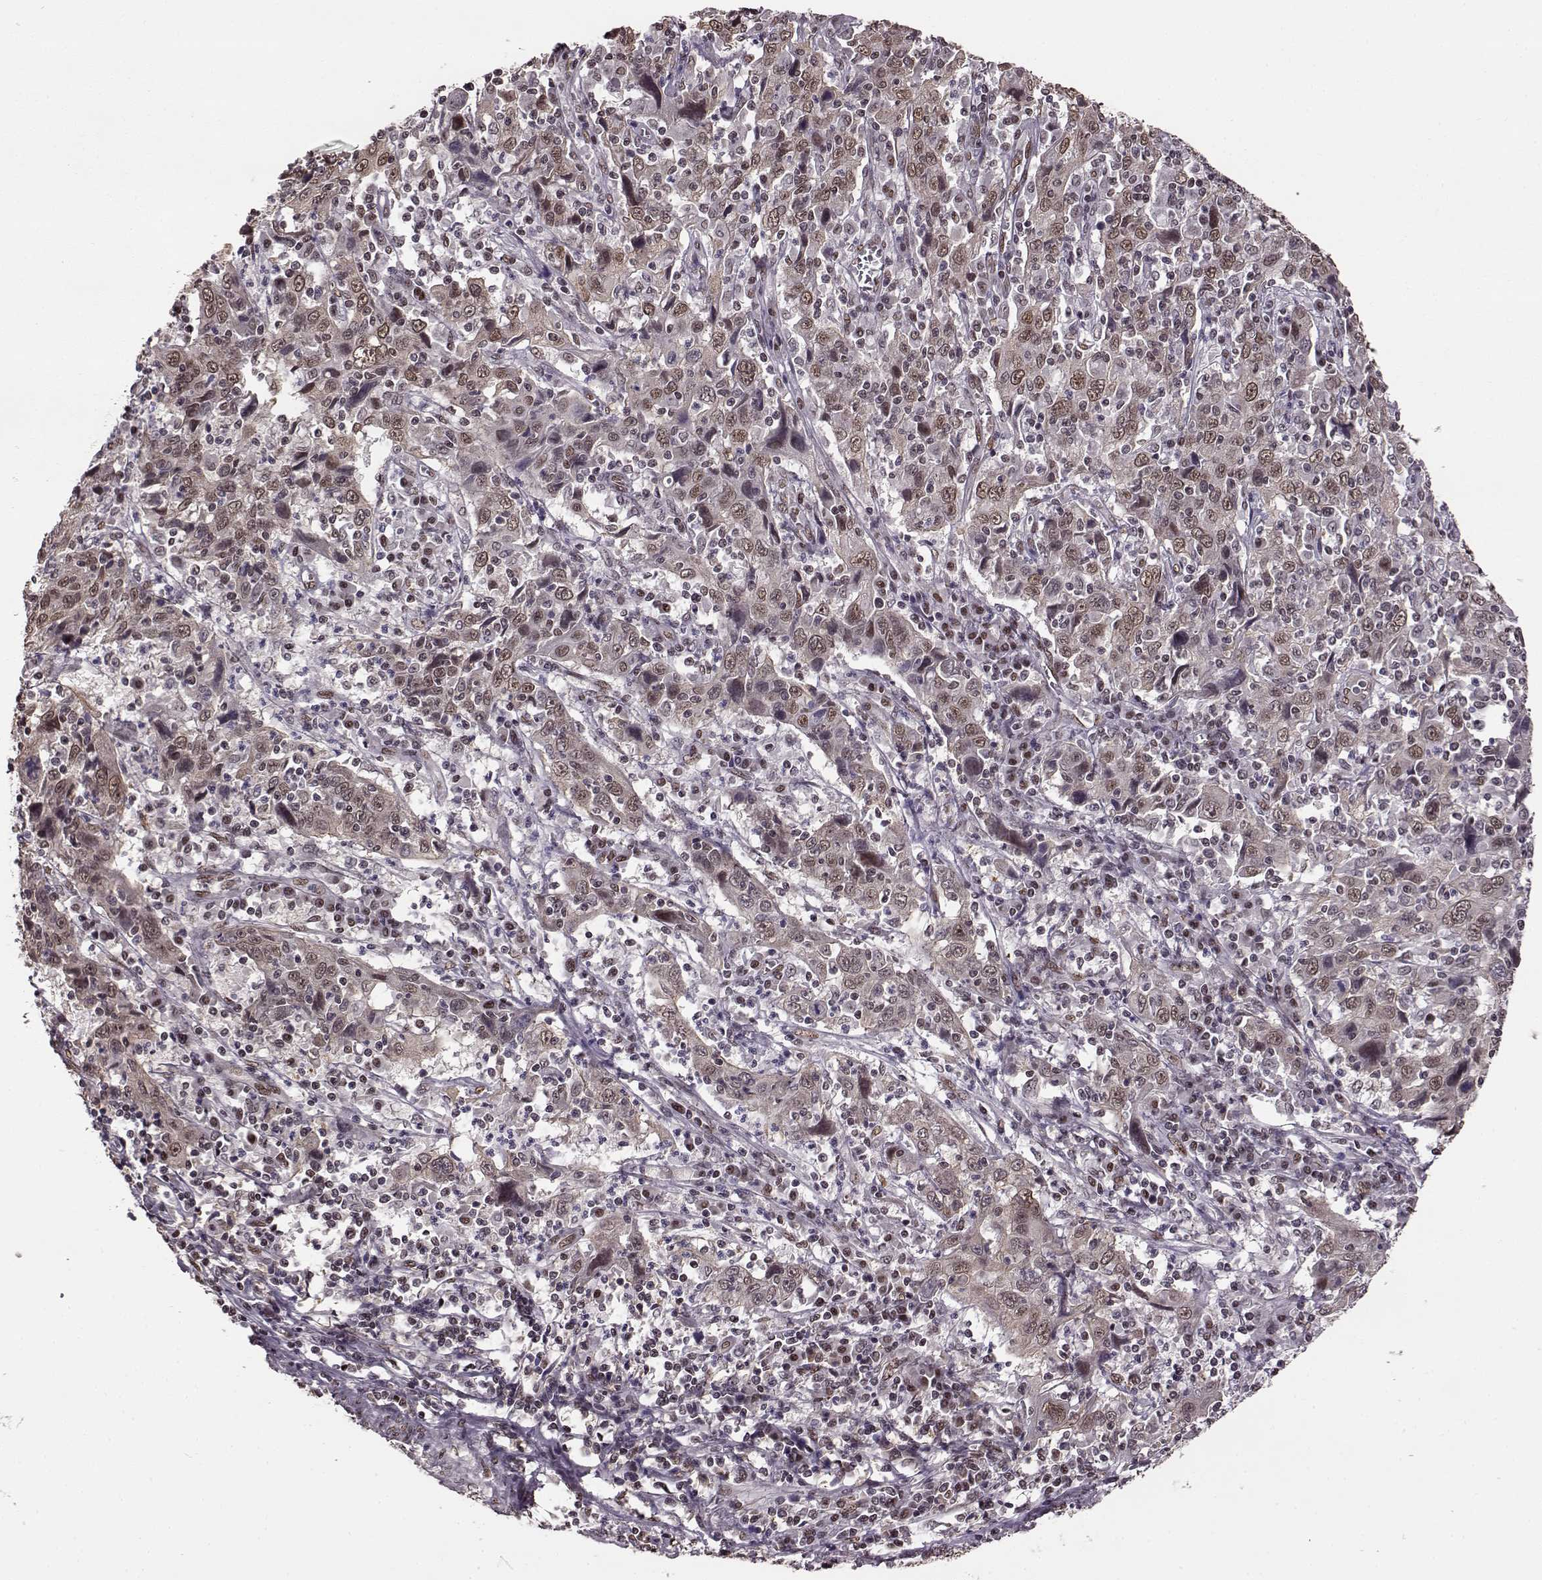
{"staining": {"intensity": "weak", "quantity": ">75%", "location": "cytoplasmic/membranous,nuclear"}, "tissue": "cervical cancer", "cell_type": "Tumor cells", "image_type": "cancer", "snomed": [{"axis": "morphology", "description": "Squamous cell carcinoma, NOS"}, {"axis": "topography", "description": "Cervix"}], "caption": "The micrograph reveals immunohistochemical staining of squamous cell carcinoma (cervical). There is weak cytoplasmic/membranous and nuclear expression is present in approximately >75% of tumor cells.", "gene": "FTO", "patient": {"sex": "female", "age": 46}}